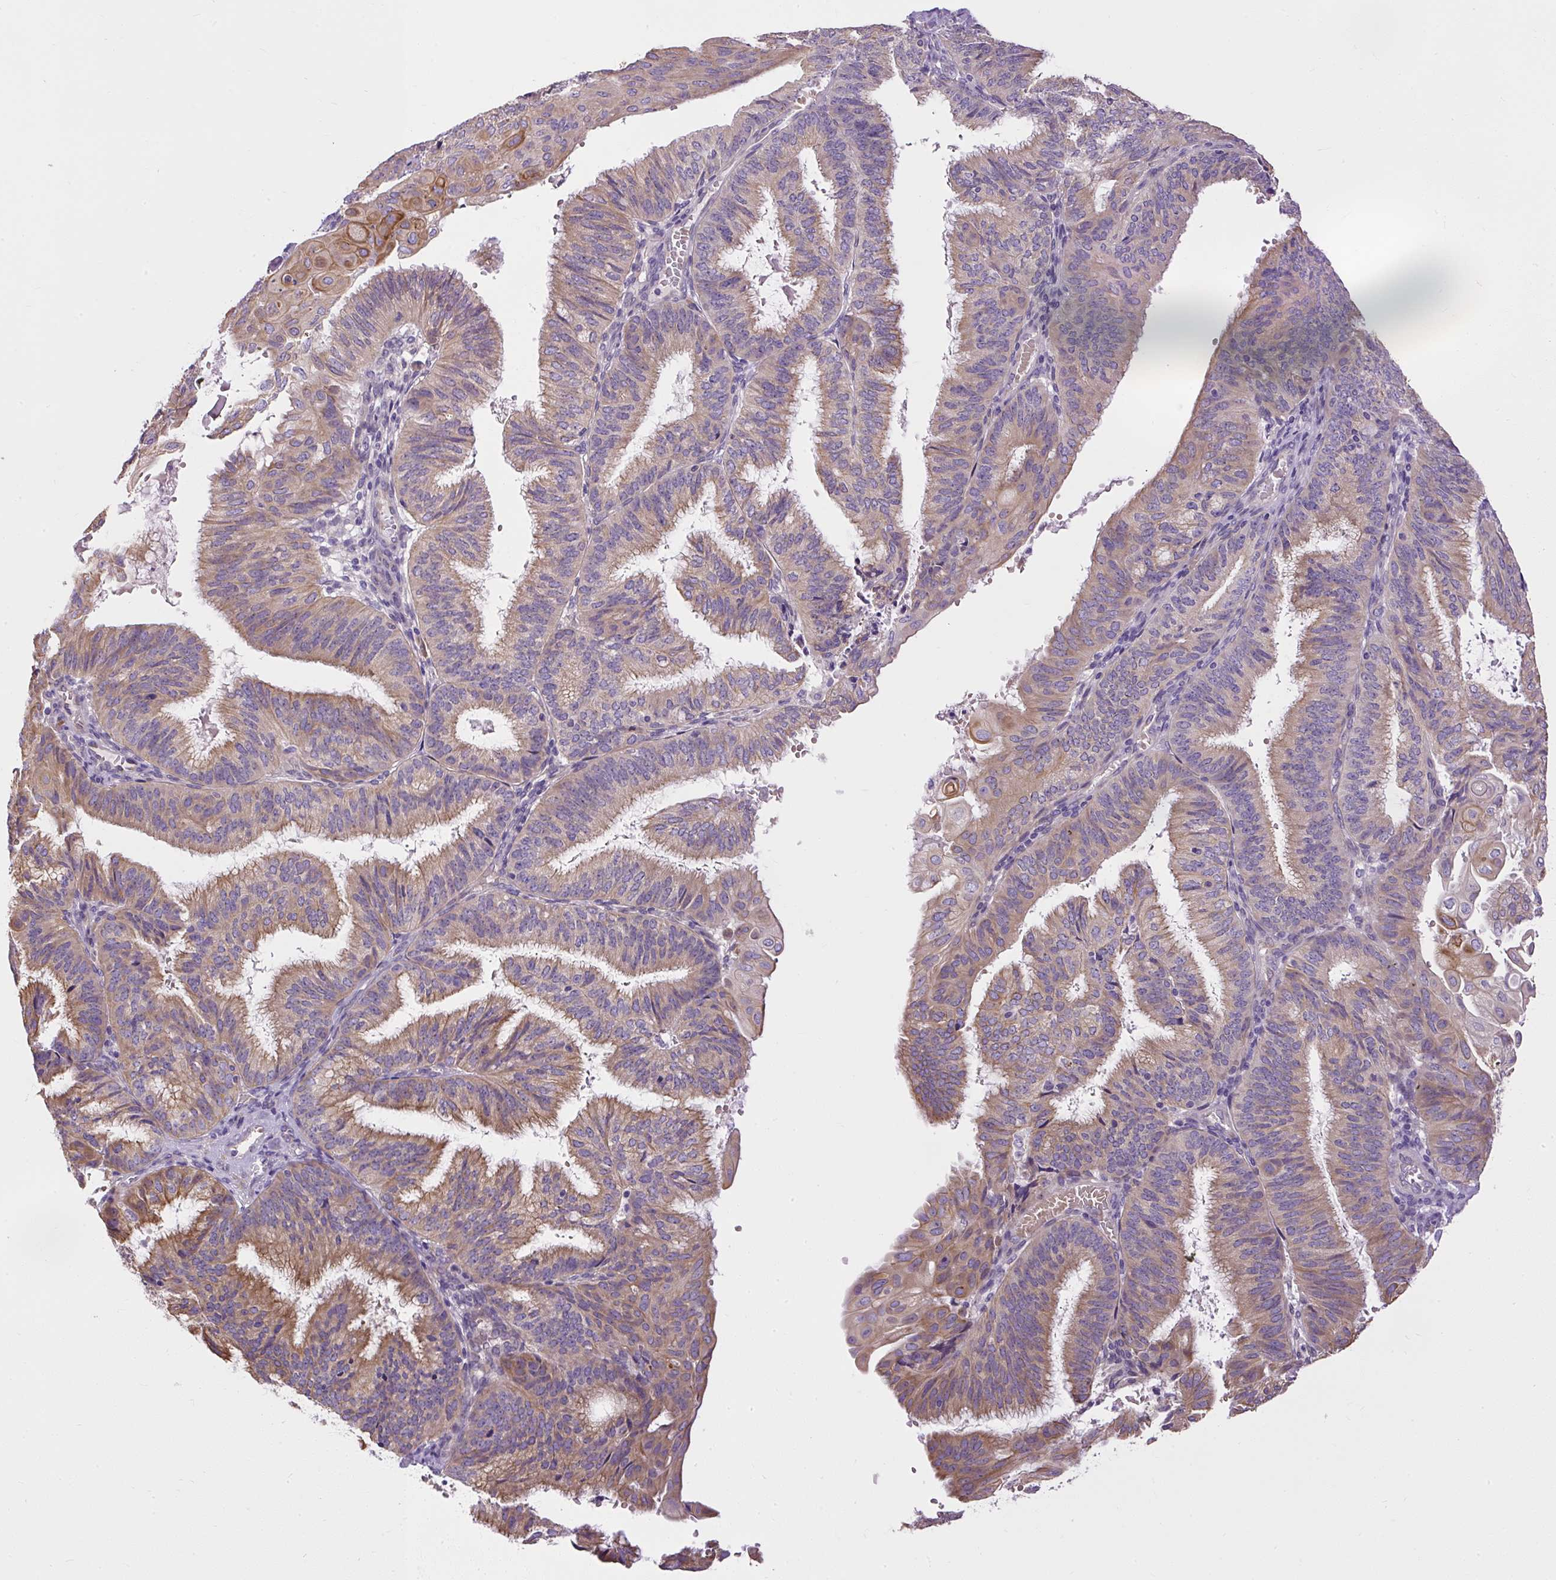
{"staining": {"intensity": "moderate", "quantity": "25%-75%", "location": "cytoplasmic/membranous"}, "tissue": "endometrial cancer", "cell_type": "Tumor cells", "image_type": "cancer", "snomed": [{"axis": "morphology", "description": "Adenocarcinoma, NOS"}, {"axis": "topography", "description": "Endometrium"}], "caption": "Protein expression by IHC demonstrates moderate cytoplasmic/membranous staining in approximately 25%-75% of tumor cells in adenocarcinoma (endometrial).", "gene": "FAM149A", "patient": {"sex": "female", "age": 49}}